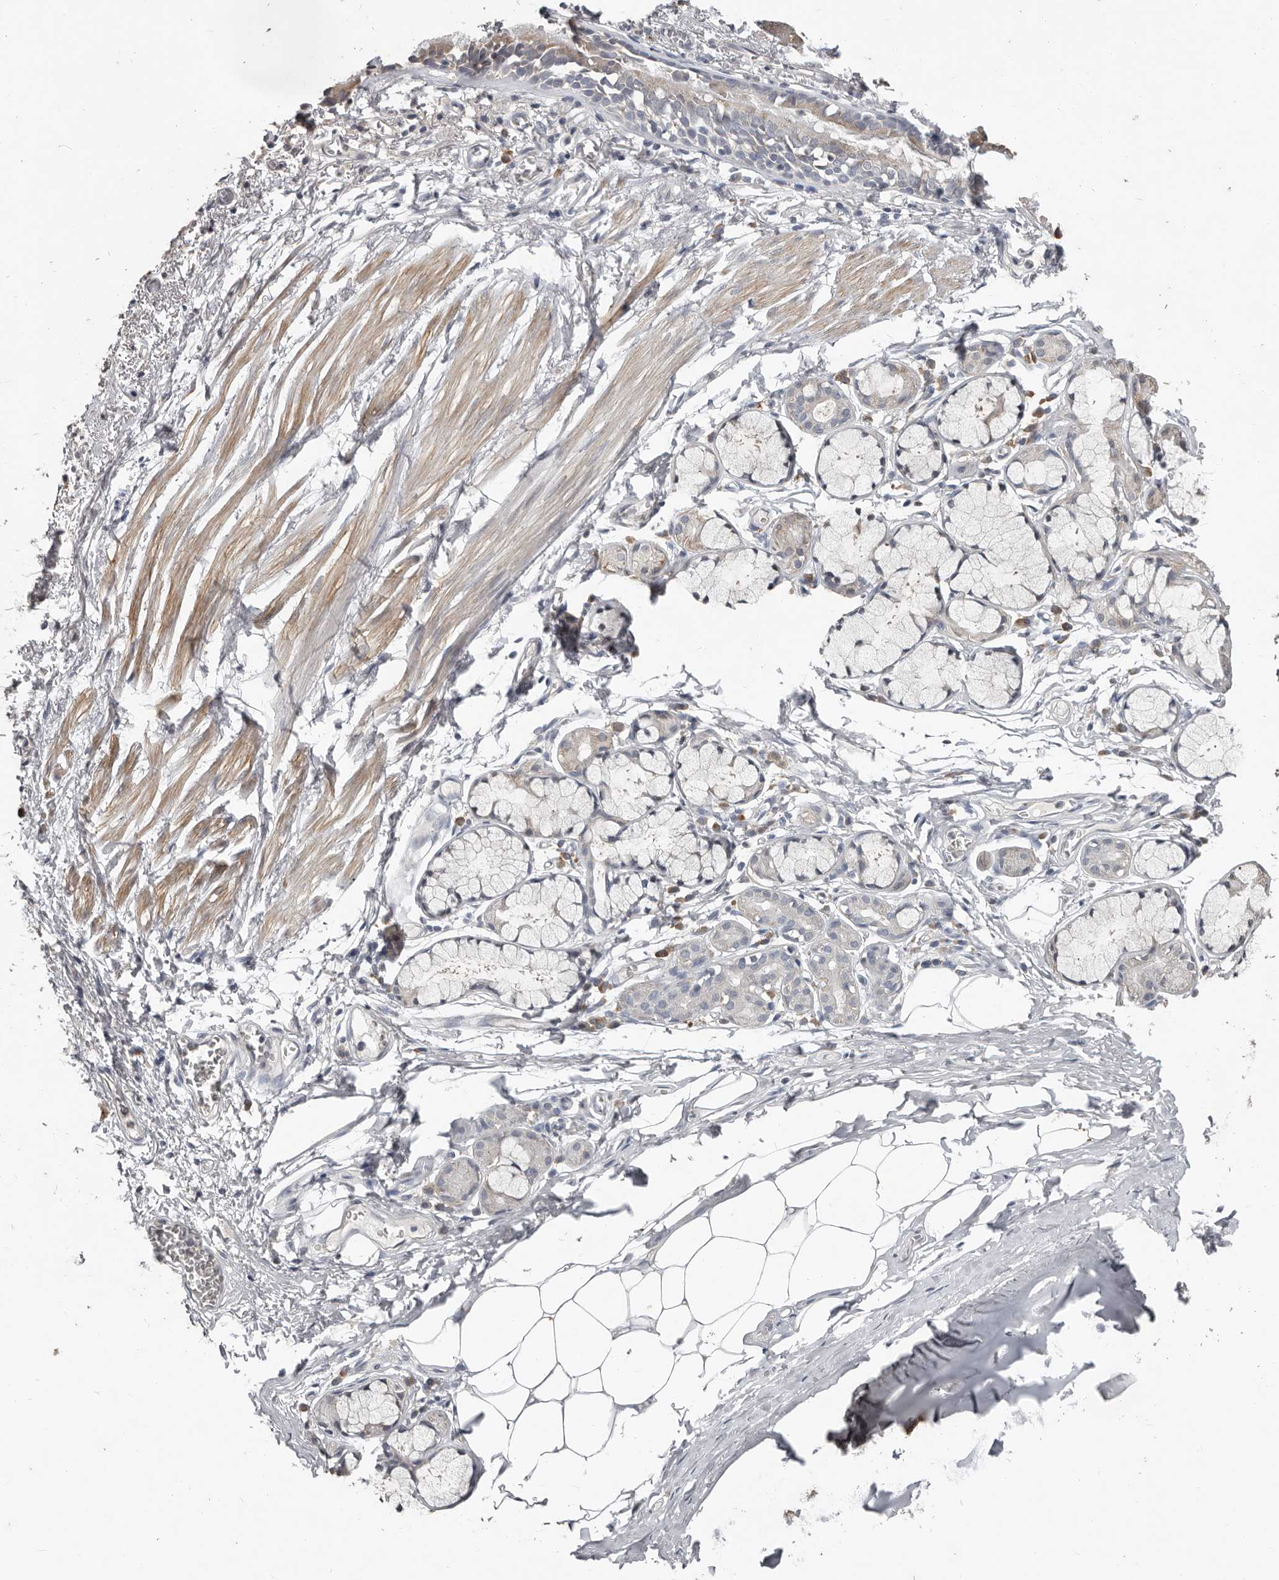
{"staining": {"intensity": "moderate", "quantity": ">75%", "location": "cytoplasmic/membranous"}, "tissue": "bronchus", "cell_type": "Respiratory epithelial cells", "image_type": "normal", "snomed": [{"axis": "morphology", "description": "Normal tissue, NOS"}, {"axis": "topography", "description": "Bronchus"}, {"axis": "topography", "description": "Lung"}], "caption": "Immunohistochemistry staining of benign bronchus, which shows medium levels of moderate cytoplasmic/membranous expression in about >75% of respiratory epithelial cells indicating moderate cytoplasmic/membranous protein expression. The staining was performed using DAB (brown) for protein detection and nuclei were counterstained in hematoxylin (blue).", "gene": "AKNAD1", "patient": {"sex": "male", "age": 56}}